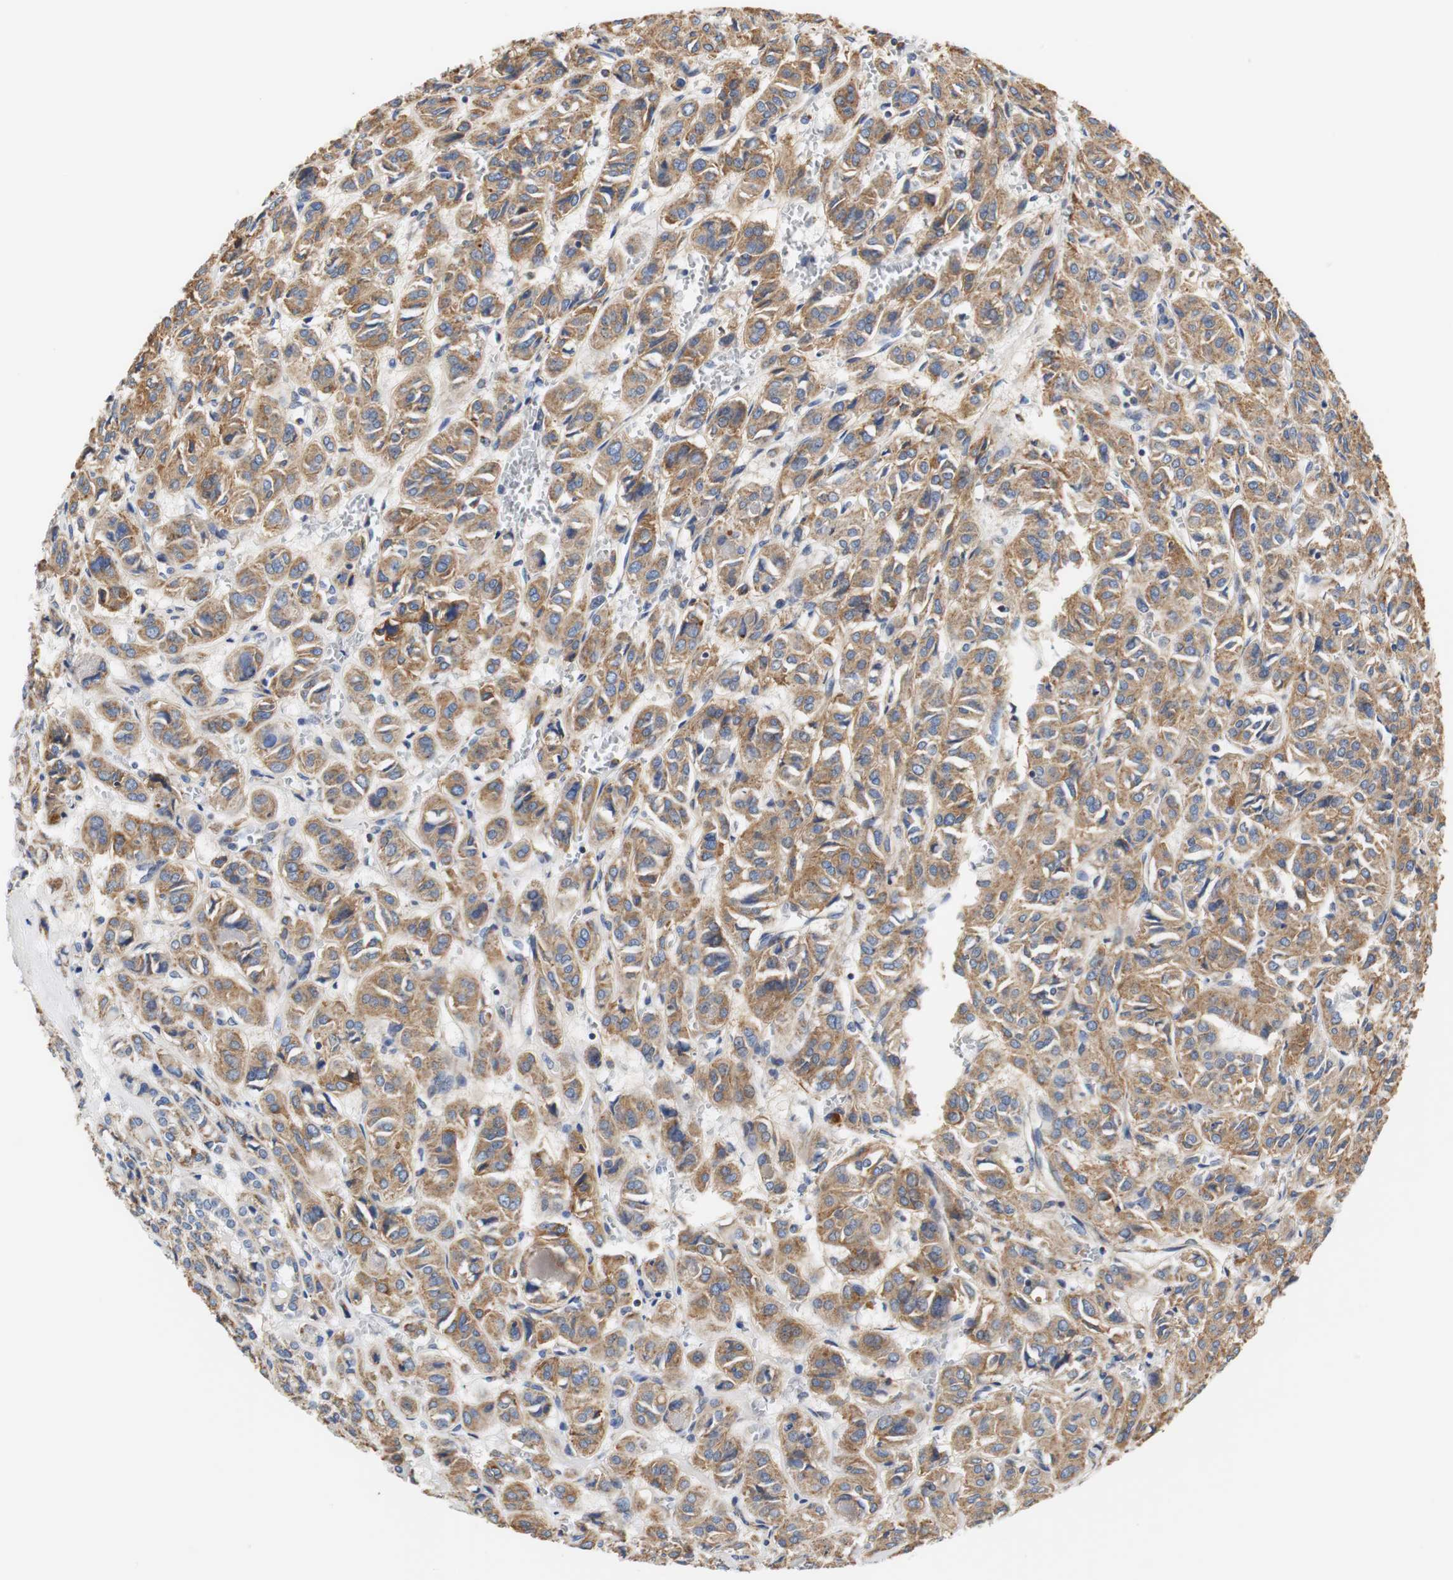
{"staining": {"intensity": "moderate", "quantity": ">75%", "location": "cytoplasmic/membranous"}, "tissue": "thyroid cancer", "cell_type": "Tumor cells", "image_type": "cancer", "snomed": [{"axis": "morphology", "description": "Follicular adenoma carcinoma, NOS"}, {"axis": "topography", "description": "Thyroid gland"}], "caption": "Moderate cytoplasmic/membranous protein expression is identified in approximately >75% of tumor cells in thyroid cancer. (IHC, brightfield microscopy, high magnification).", "gene": "PCK1", "patient": {"sex": "female", "age": 71}}